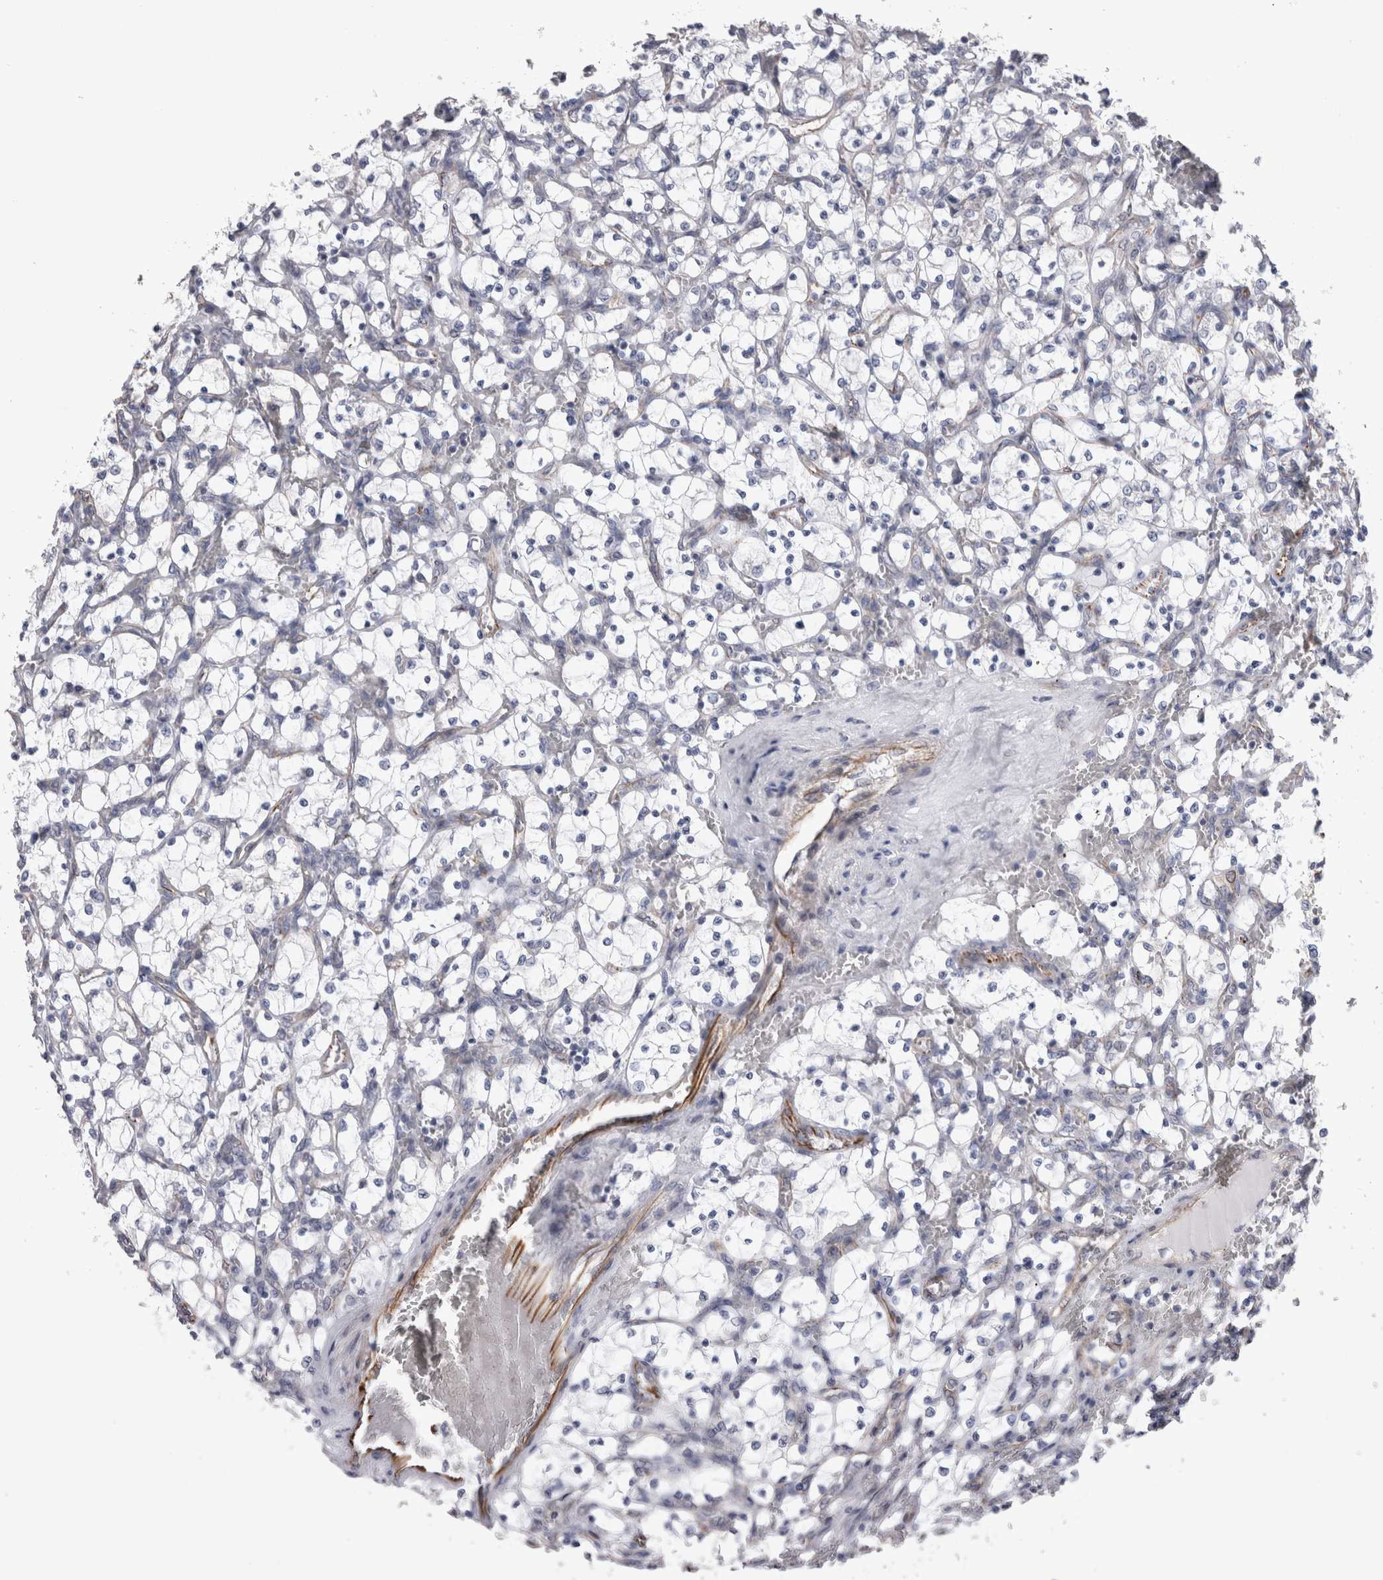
{"staining": {"intensity": "negative", "quantity": "none", "location": "none"}, "tissue": "renal cancer", "cell_type": "Tumor cells", "image_type": "cancer", "snomed": [{"axis": "morphology", "description": "Adenocarcinoma, NOS"}, {"axis": "topography", "description": "Kidney"}], "caption": "High magnification brightfield microscopy of renal adenocarcinoma stained with DAB (brown) and counterstained with hematoxylin (blue): tumor cells show no significant expression.", "gene": "ACOT7", "patient": {"sex": "female", "age": 69}}